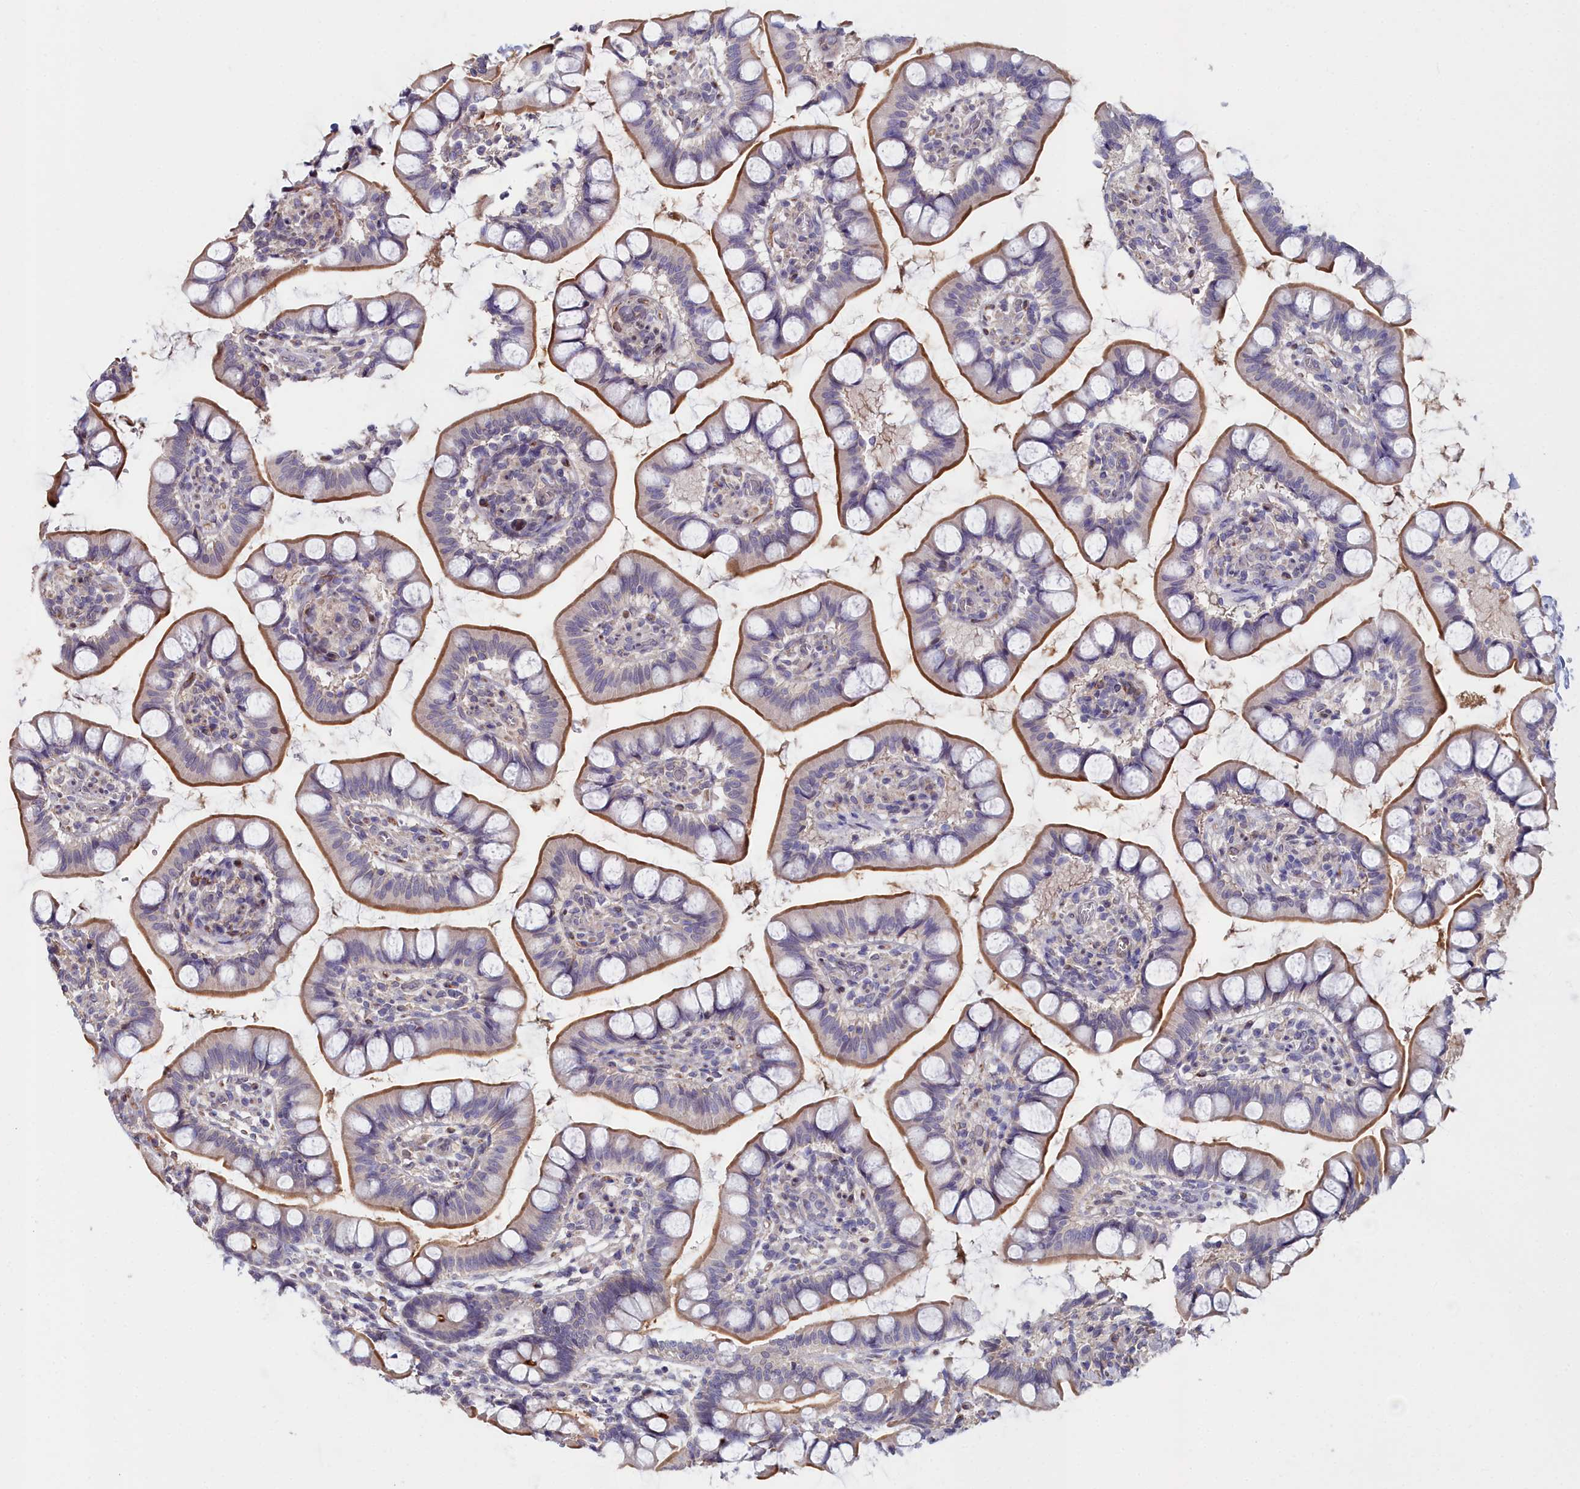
{"staining": {"intensity": "moderate", "quantity": ">75%", "location": "cytoplasmic/membranous"}, "tissue": "small intestine", "cell_type": "Glandular cells", "image_type": "normal", "snomed": [{"axis": "morphology", "description": "Normal tissue, NOS"}, {"axis": "topography", "description": "Small intestine"}], "caption": "Protein staining shows moderate cytoplasmic/membranous positivity in about >75% of glandular cells in normal small intestine.", "gene": "C4orf19", "patient": {"sex": "male", "age": 52}}